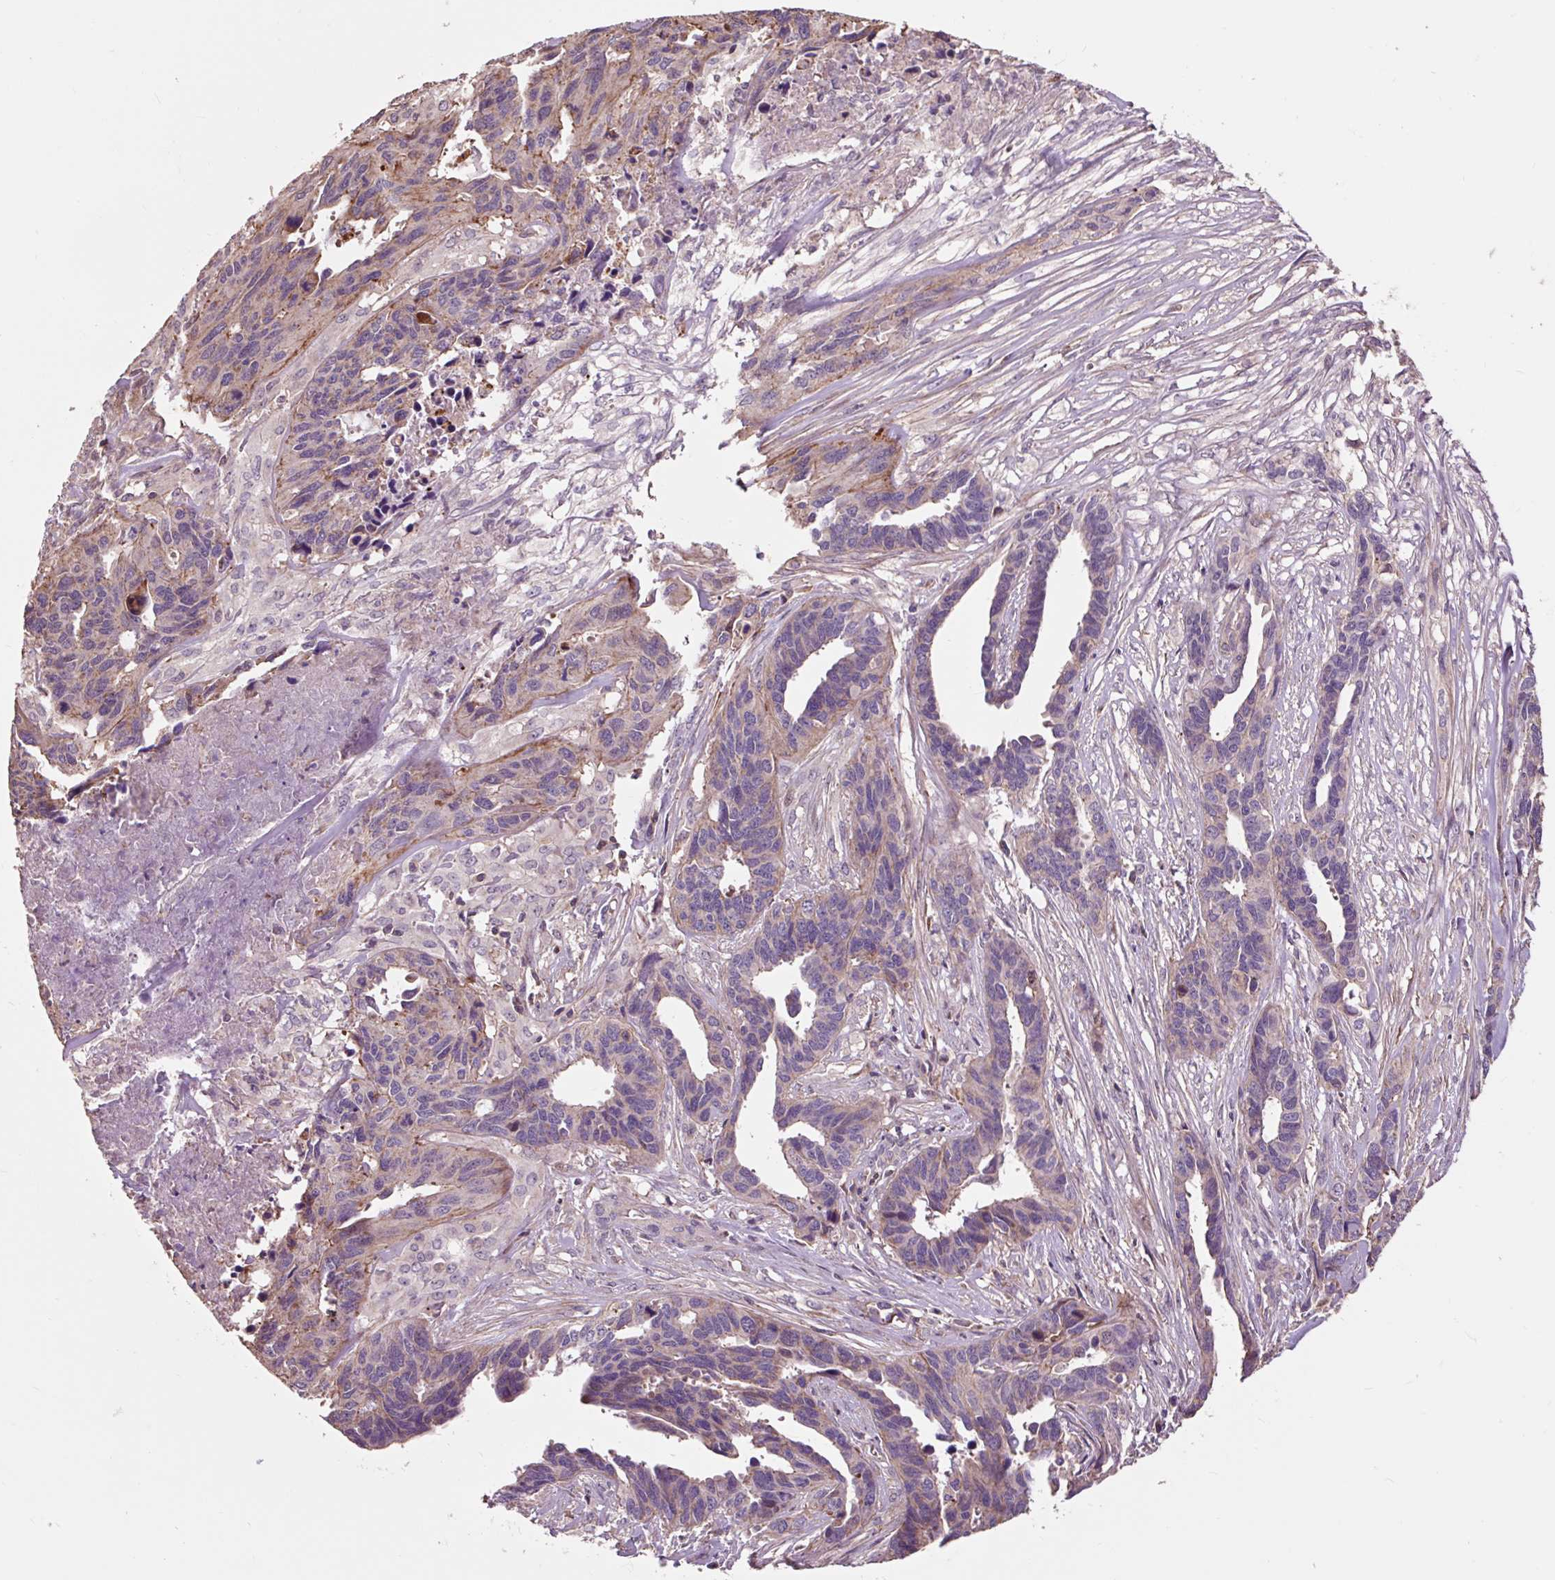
{"staining": {"intensity": "weak", "quantity": "<25%", "location": "cytoplasmic/membranous"}, "tissue": "ovarian cancer", "cell_type": "Tumor cells", "image_type": "cancer", "snomed": [{"axis": "morphology", "description": "Cystadenocarcinoma, serous, NOS"}, {"axis": "topography", "description": "Ovary"}], "caption": "Tumor cells show no significant positivity in ovarian cancer (serous cystadenocarcinoma). Brightfield microscopy of immunohistochemistry stained with DAB (brown) and hematoxylin (blue), captured at high magnification.", "gene": "PRIMPOL", "patient": {"sex": "female", "age": 64}}